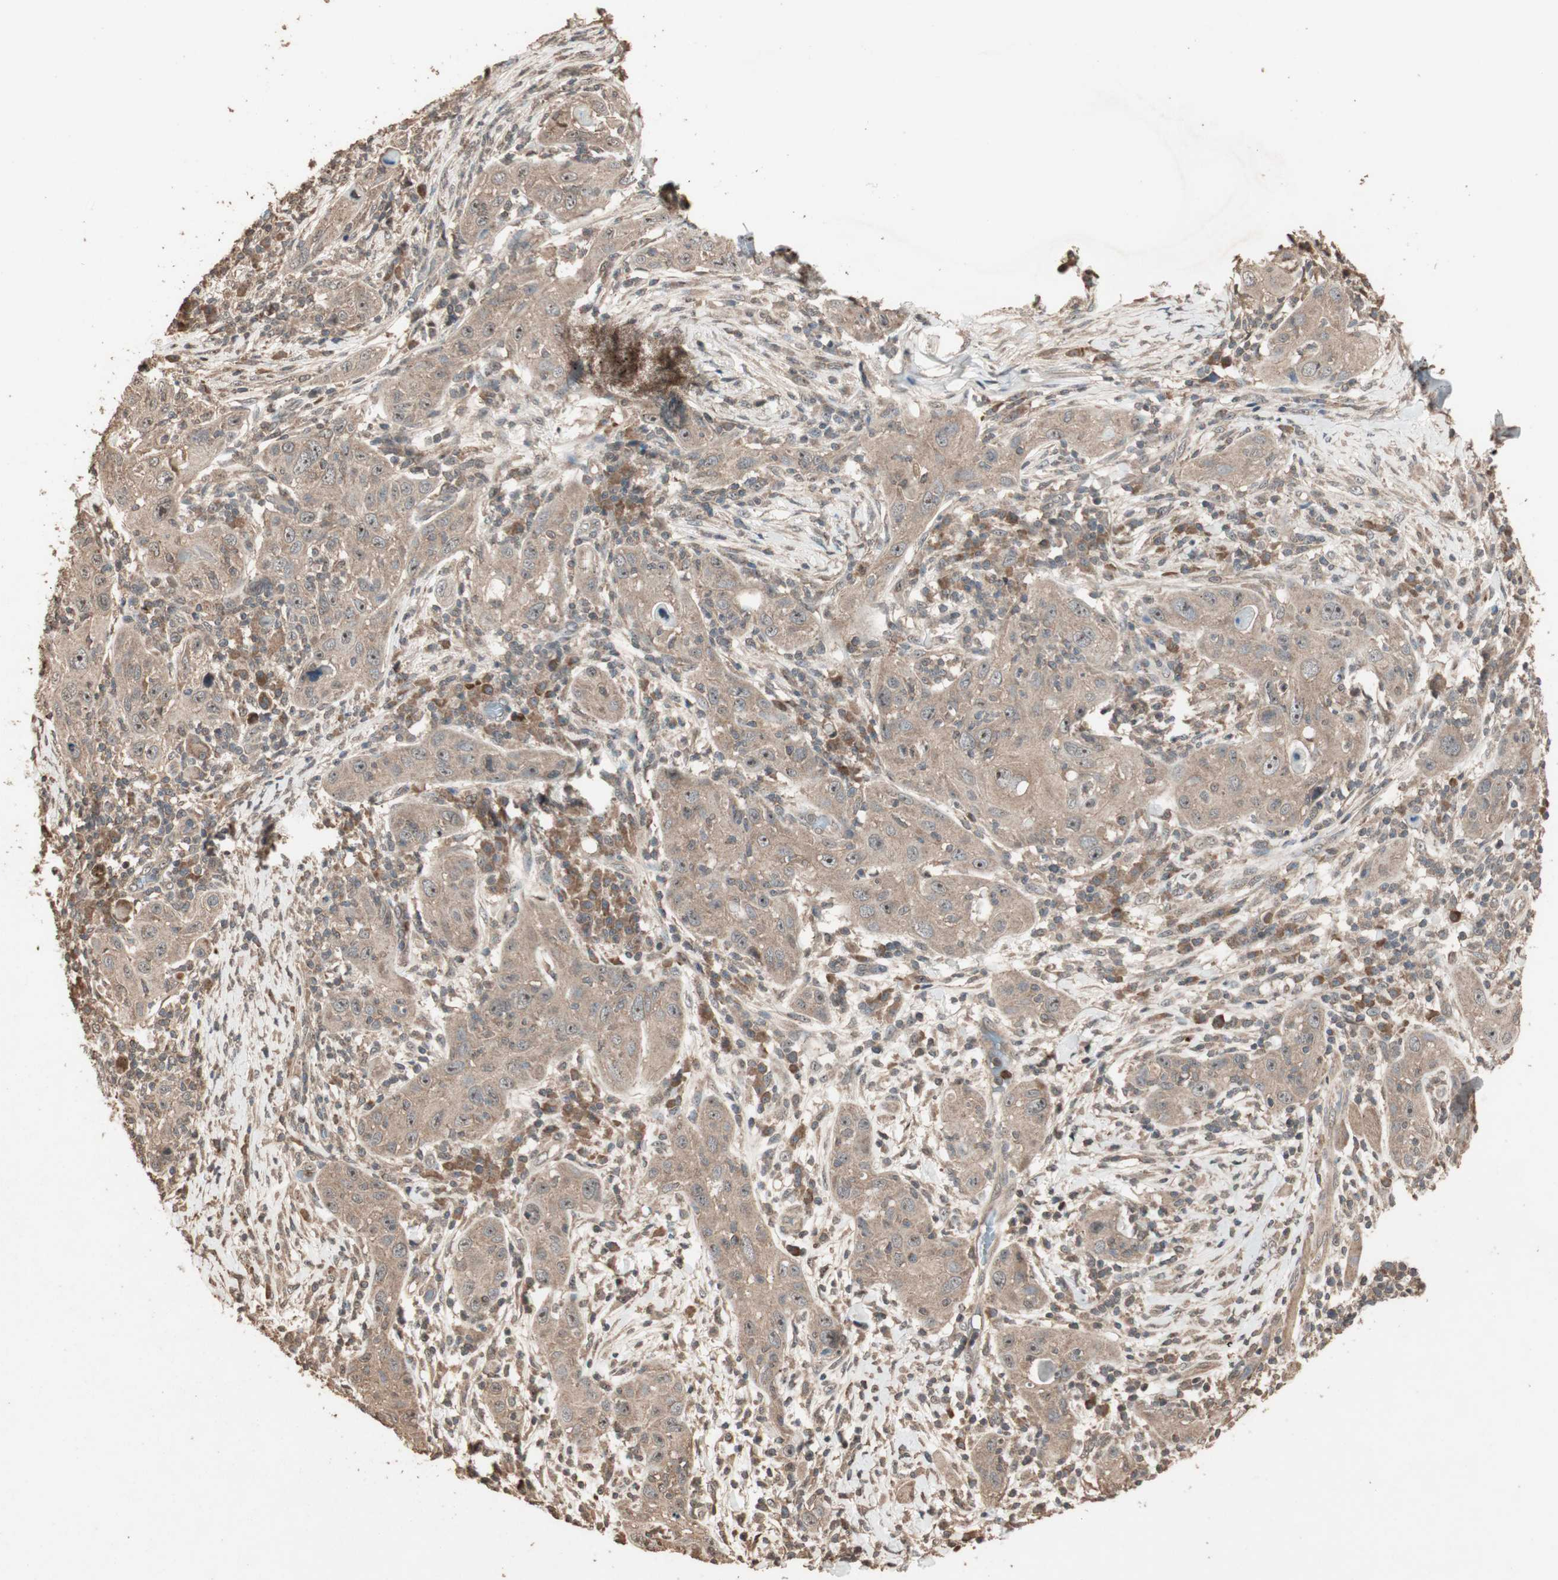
{"staining": {"intensity": "moderate", "quantity": ">75%", "location": "cytoplasmic/membranous,nuclear"}, "tissue": "skin cancer", "cell_type": "Tumor cells", "image_type": "cancer", "snomed": [{"axis": "morphology", "description": "Squamous cell carcinoma, NOS"}, {"axis": "topography", "description": "Skin"}], "caption": "High-power microscopy captured an immunohistochemistry (IHC) image of skin cancer, revealing moderate cytoplasmic/membranous and nuclear positivity in about >75% of tumor cells.", "gene": "USP20", "patient": {"sex": "female", "age": 88}}